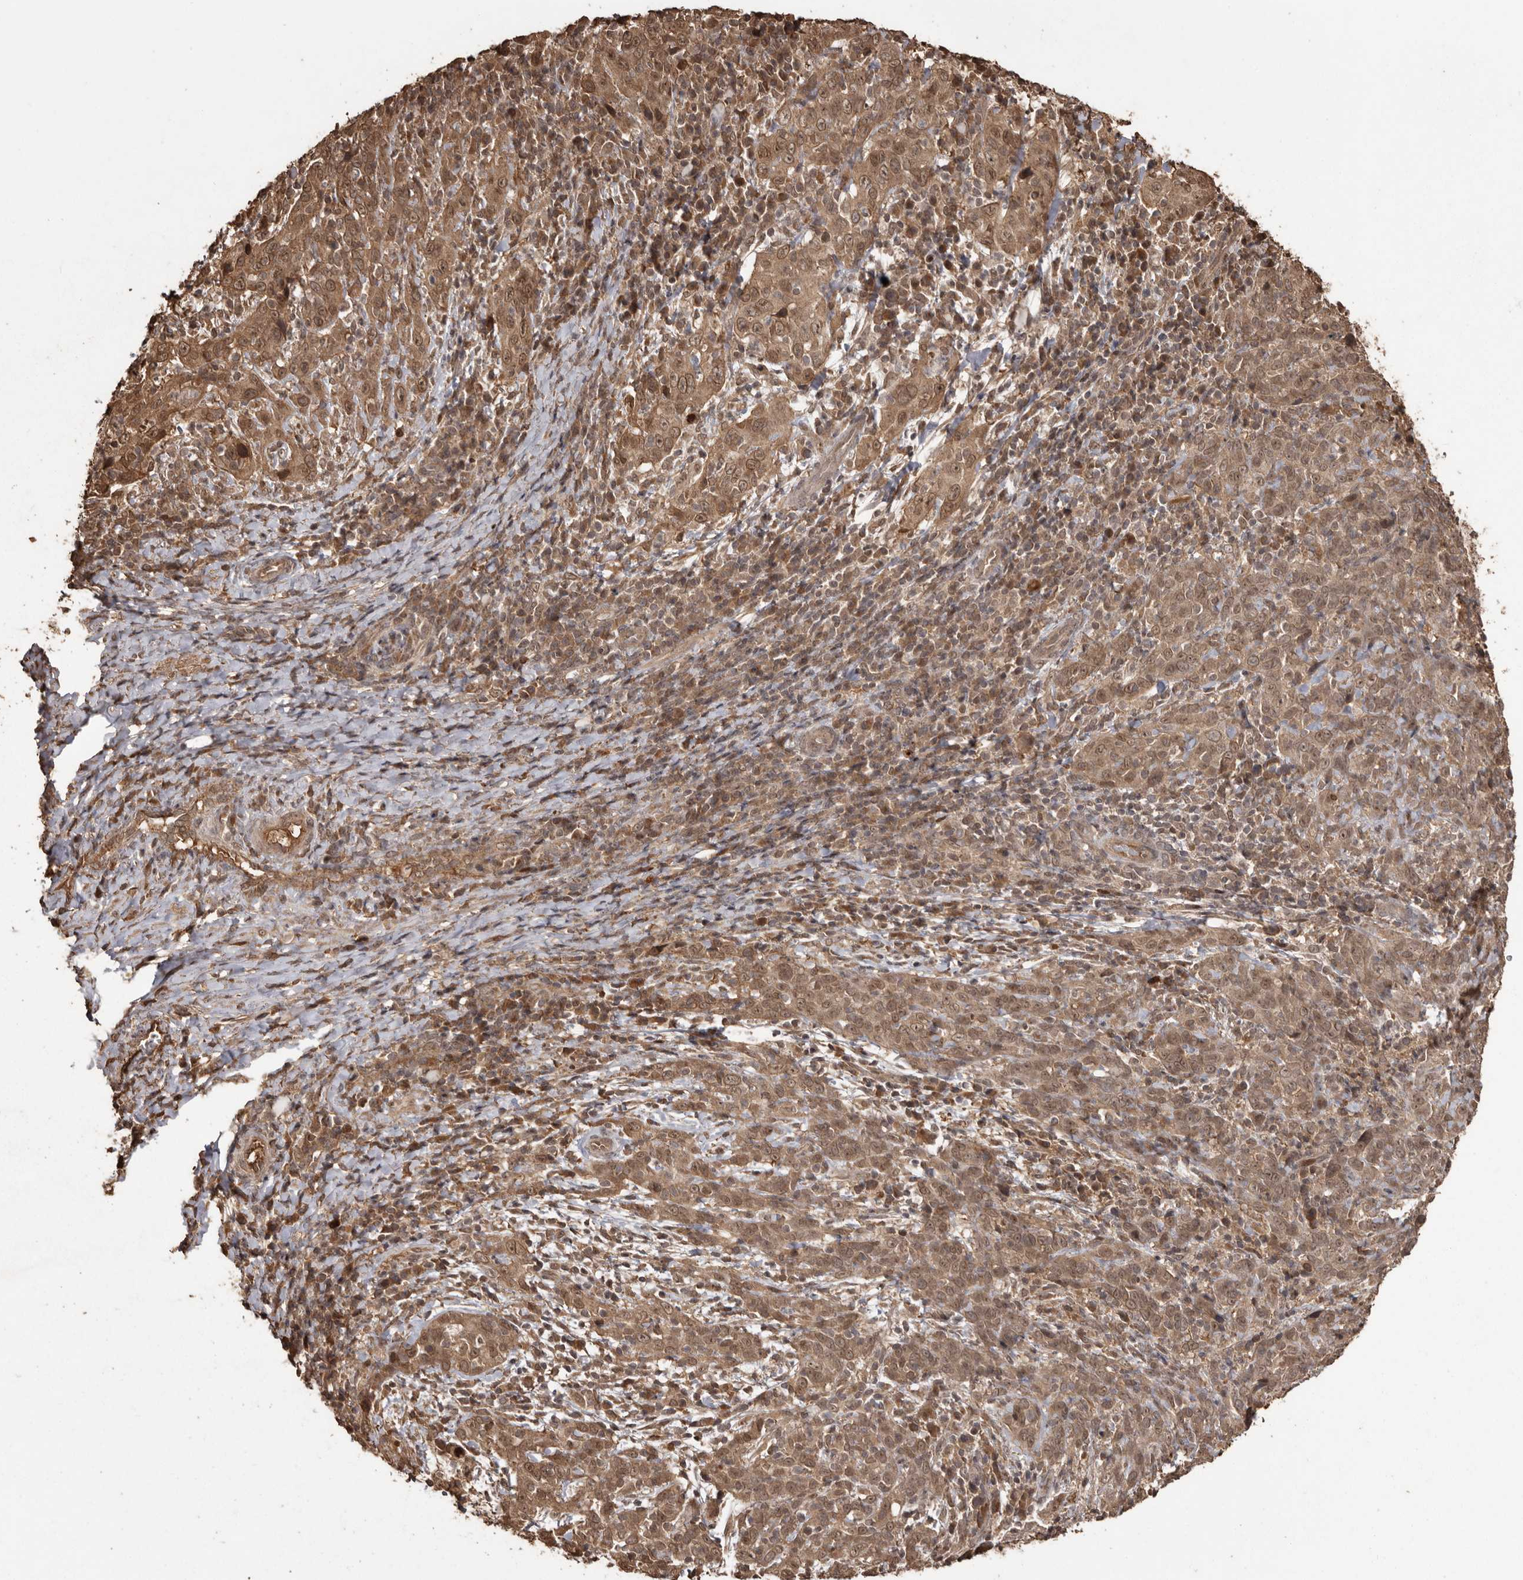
{"staining": {"intensity": "moderate", "quantity": ">75%", "location": "cytoplasmic/membranous,nuclear"}, "tissue": "cervical cancer", "cell_type": "Tumor cells", "image_type": "cancer", "snomed": [{"axis": "morphology", "description": "Squamous cell carcinoma, NOS"}, {"axis": "topography", "description": "Cervix"}], "caption": "This photomicrograph reveals squamous cell carcinoma (cervical) stained with IHC to label a protein in brown. The cytoplasmic/membranous and nuclear of tumor cells show moderate positivity for the protein. Nuclei are counter-stained blue.", "gene": "NUP43", "patient": {"sex": "female", "age": 46}}